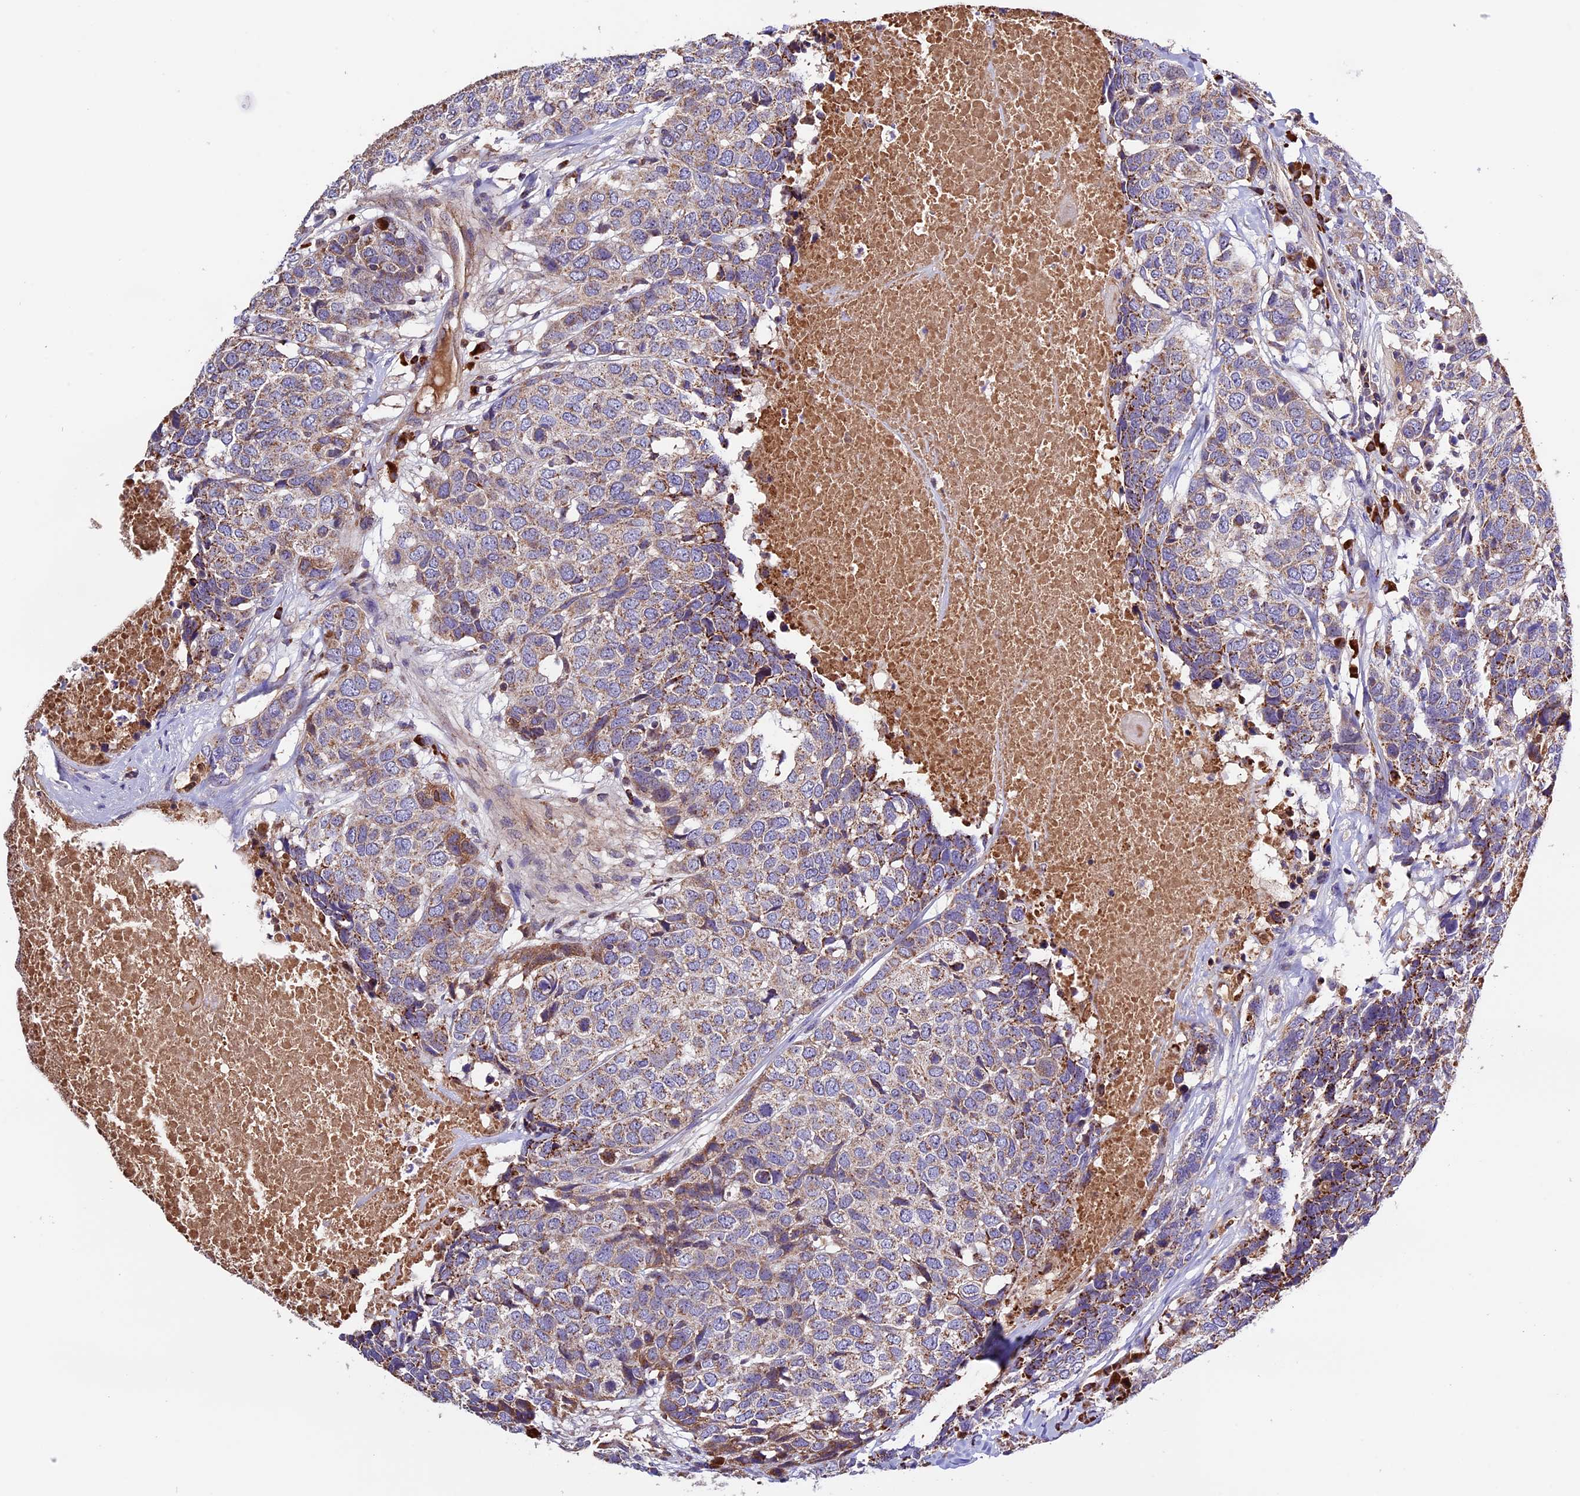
{"staining": {"intensity": "weak", "quantity": ">75%", "location": "cytoplasmic/membranous"}, "tissue": "head and neck cancer", "cell_type": "Tumor cells", "image_type": "cancer", "snomed": [{"axis": "morphology", "description": "Squamous cell carcinoma, NOS"}, {"axis": "topography", "description": "Head-Neck"}], "caption": "The histopathology image demonstrates a brown stain indicating the presence of a protein in the cytoplasmic/membranous of tumor cells in squamous cell carcinoma (head and neck). (Stains: DAB (3,3'-diaminobenzidine) in brown, nuclei in blue, Microscopy: brightfield microscopy at high magnification).", "gene": "METTL22", "patient": {"sex": "male", "age": 66}}